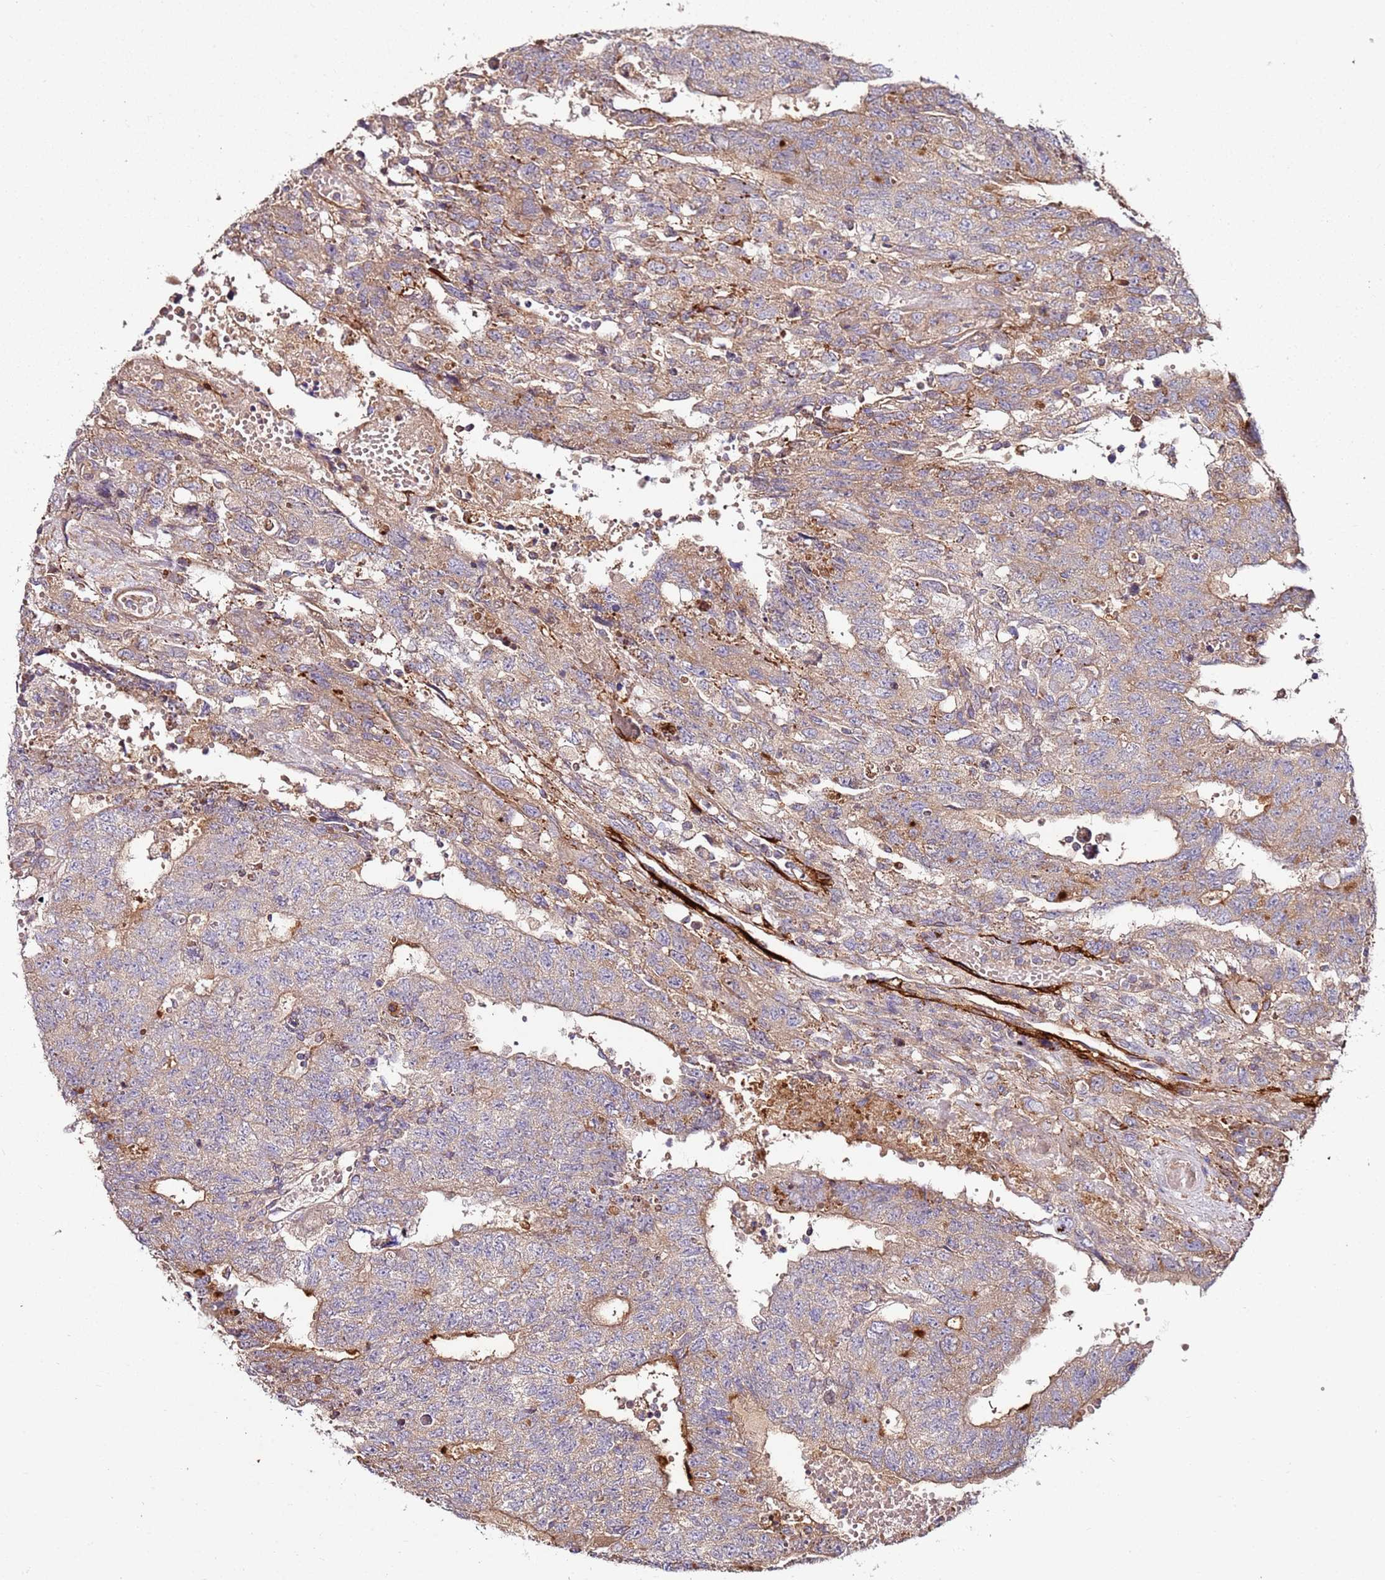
{"staining": {"intensity": "weak", "quantity": "25%-75%", "location": "cytoplasmic/membranous"}, "tissue": "testis cancer", "cell_type": "Tumor cells", "image_type": "cancer", "snomed": [{"axis": "morphology", "description": "Carcinoma, Embryonal, NOS"}, {"axis": "topography", "description": "Testis"}], "caption": "Immunohistochemistry (IHC) (DAB) staining of human embryonal carcinoma (testis) exhibits weak cytoplasmic/membranous protein positivity in approximately 25%-75% of tumor cells.", "gene": "KRTAP21-3", "patient": {"sex": "male", "age": 34}}